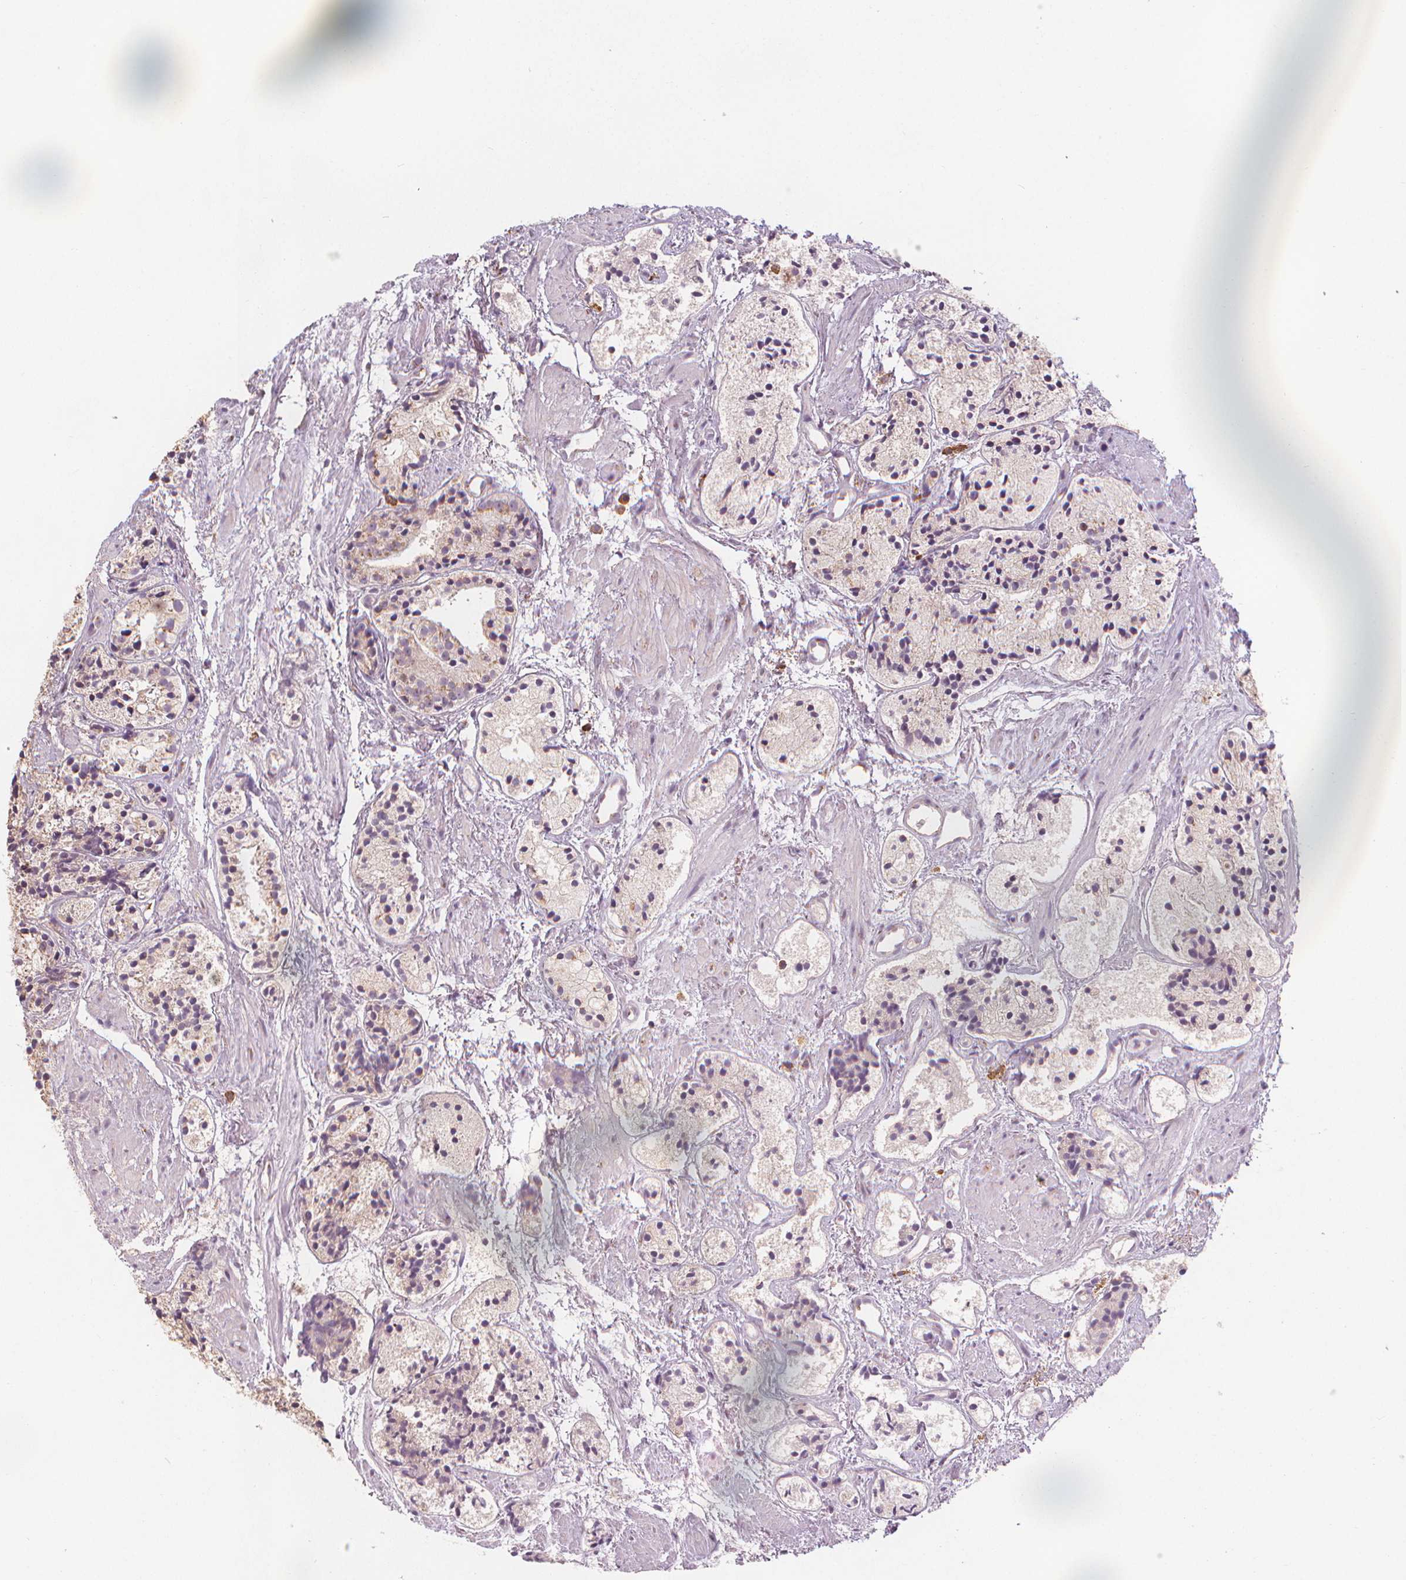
{"staining": {"intensity": "weak", "quantity": "<25%", "location": "cytoplasmic/membranous"}, "tissue": "prostate cancer", "cell_type": "Tumor cells", "image_type": "cancer", "snomed": [{"axis": "morphology", "description": "Adenocarcinoma, High grade"}, {"axis": "topography", "description": "Prostate"}], "caption": "An image of human adenocarcinoma (high-grade) (prostate) is negative for staining in tumor cells.", "gene": "TIPIN", "patient": {"sex": "male", "age": 85}}